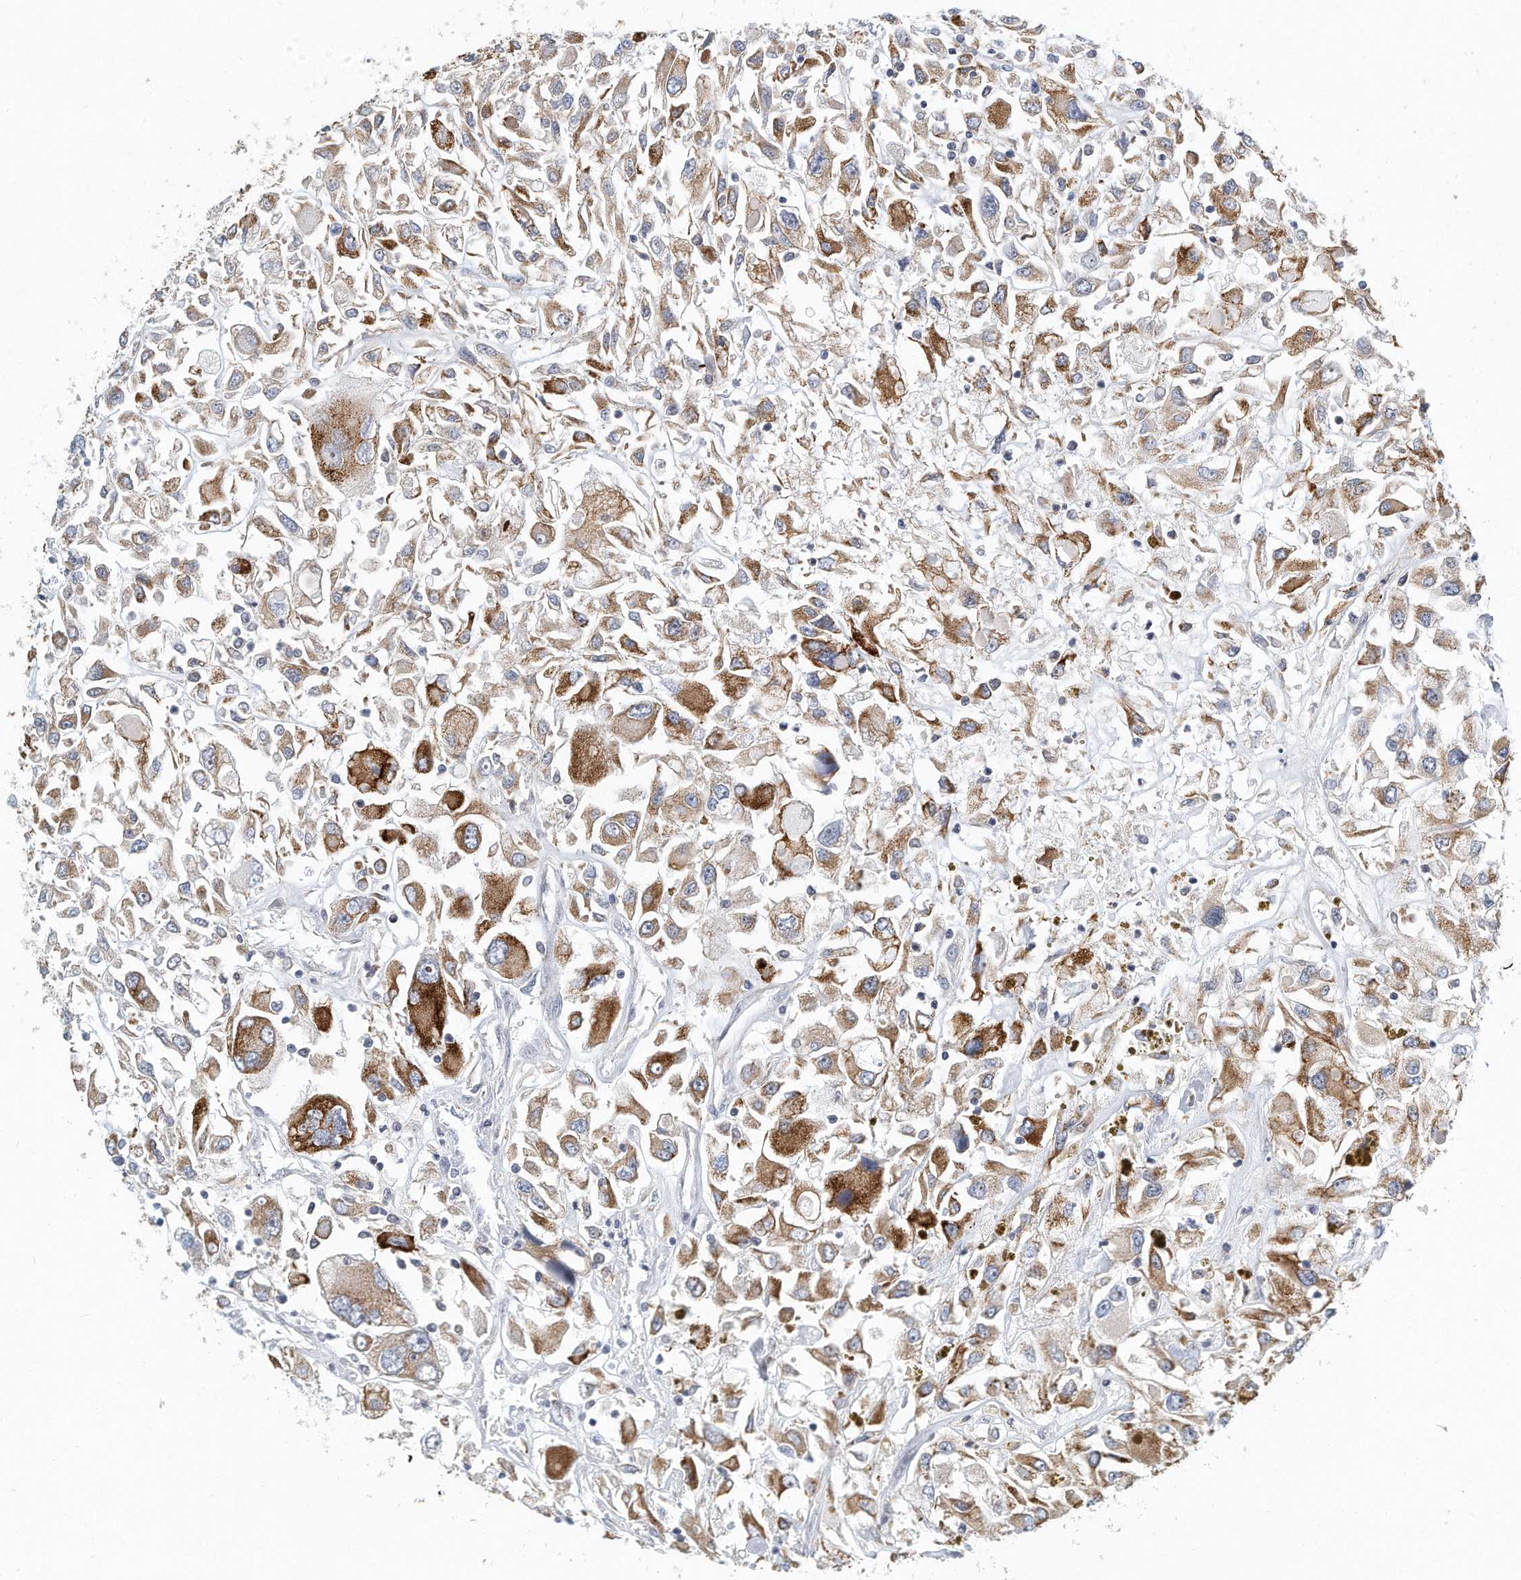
{"staining": {"intensity": "strong", "quantity": "25%-75%", "location": "cytoplasmic/membranous"}, "tissue": "renal cancer", "cell_type": "Tumor cells", "image_type": "cancer", "snomed": [{"axis": "morphology", "description": "Adenocarcinoma, NOS"}, {"axis": "topography", "description": "Kidney"}], "caption": "The photomicrograph demonstrates staining of adenocarcinoma (renal), revealing strong cytoplasmic/membranous protein positivity (brown color) within tumor cells. The staining is performed using DAB brown chromogen to label protein expression. The nuclei are counter-stained blue using hematoxylin.", "gene": "VLDLR", "patient": {"sex": "female", "age": 52}}